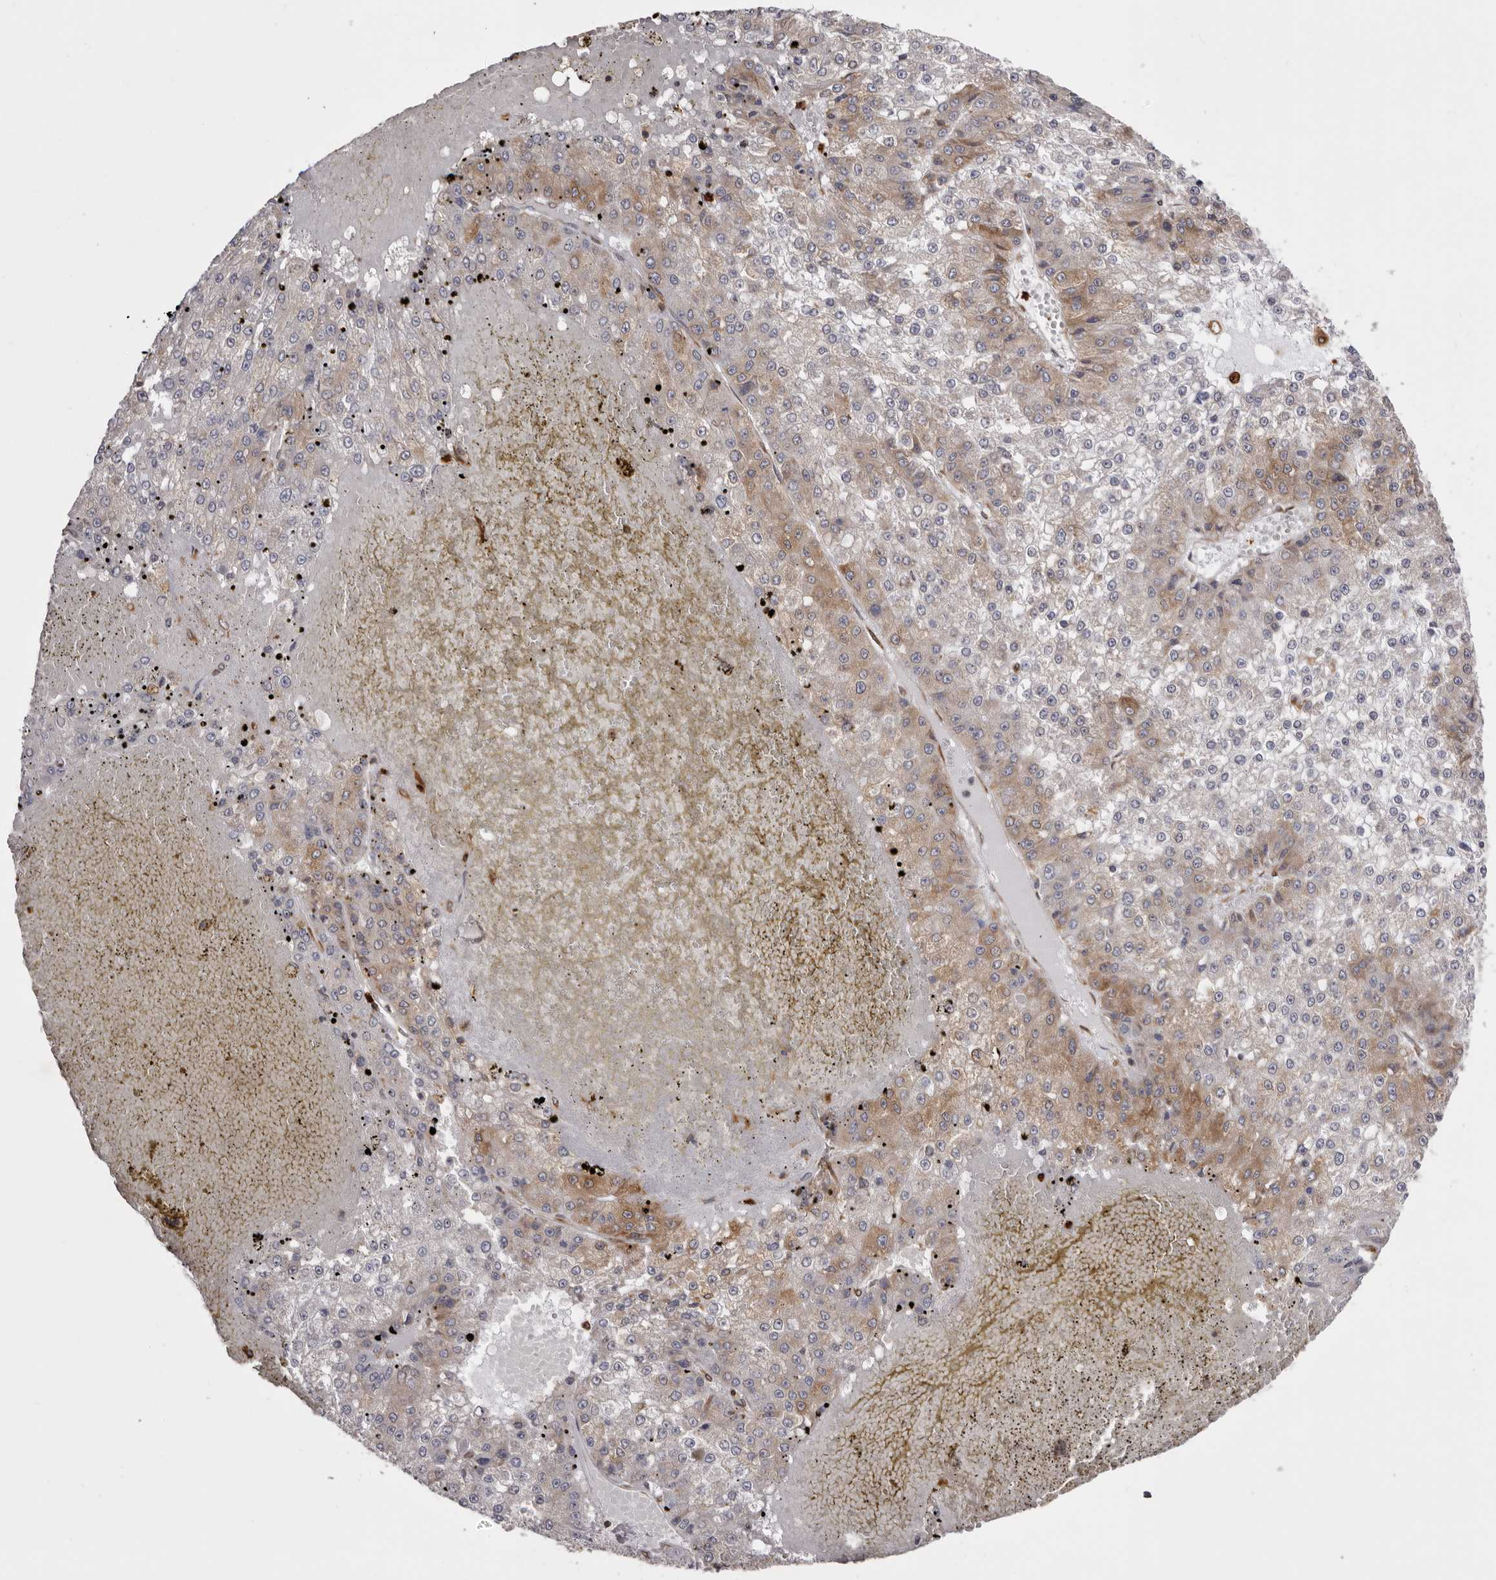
{"staining": {"intensity": "weak", "quantity": "25%-75%", "location": "cytoplasmic/membranous"}, "tissue": "liver cancer", "cell_type": "Tumor cells", "image_type": "cancer", "snomed": [{"axis": "morphology", "description": "Carcinoma, Hepatocellular, NOS"}, {"axis": "topography", "description": "Liver"}], "caption": "Immunohistochemistry photomicrograph of liver cancer (hepatocellular carcinoma) stained for a protein (brown), which displays low levels of weak cytoplasmic/membranous staining in approximately 25%-75% of tumor cells.", "gene": "C4orf3", "patient": {"sex": "female", "age": 73}}